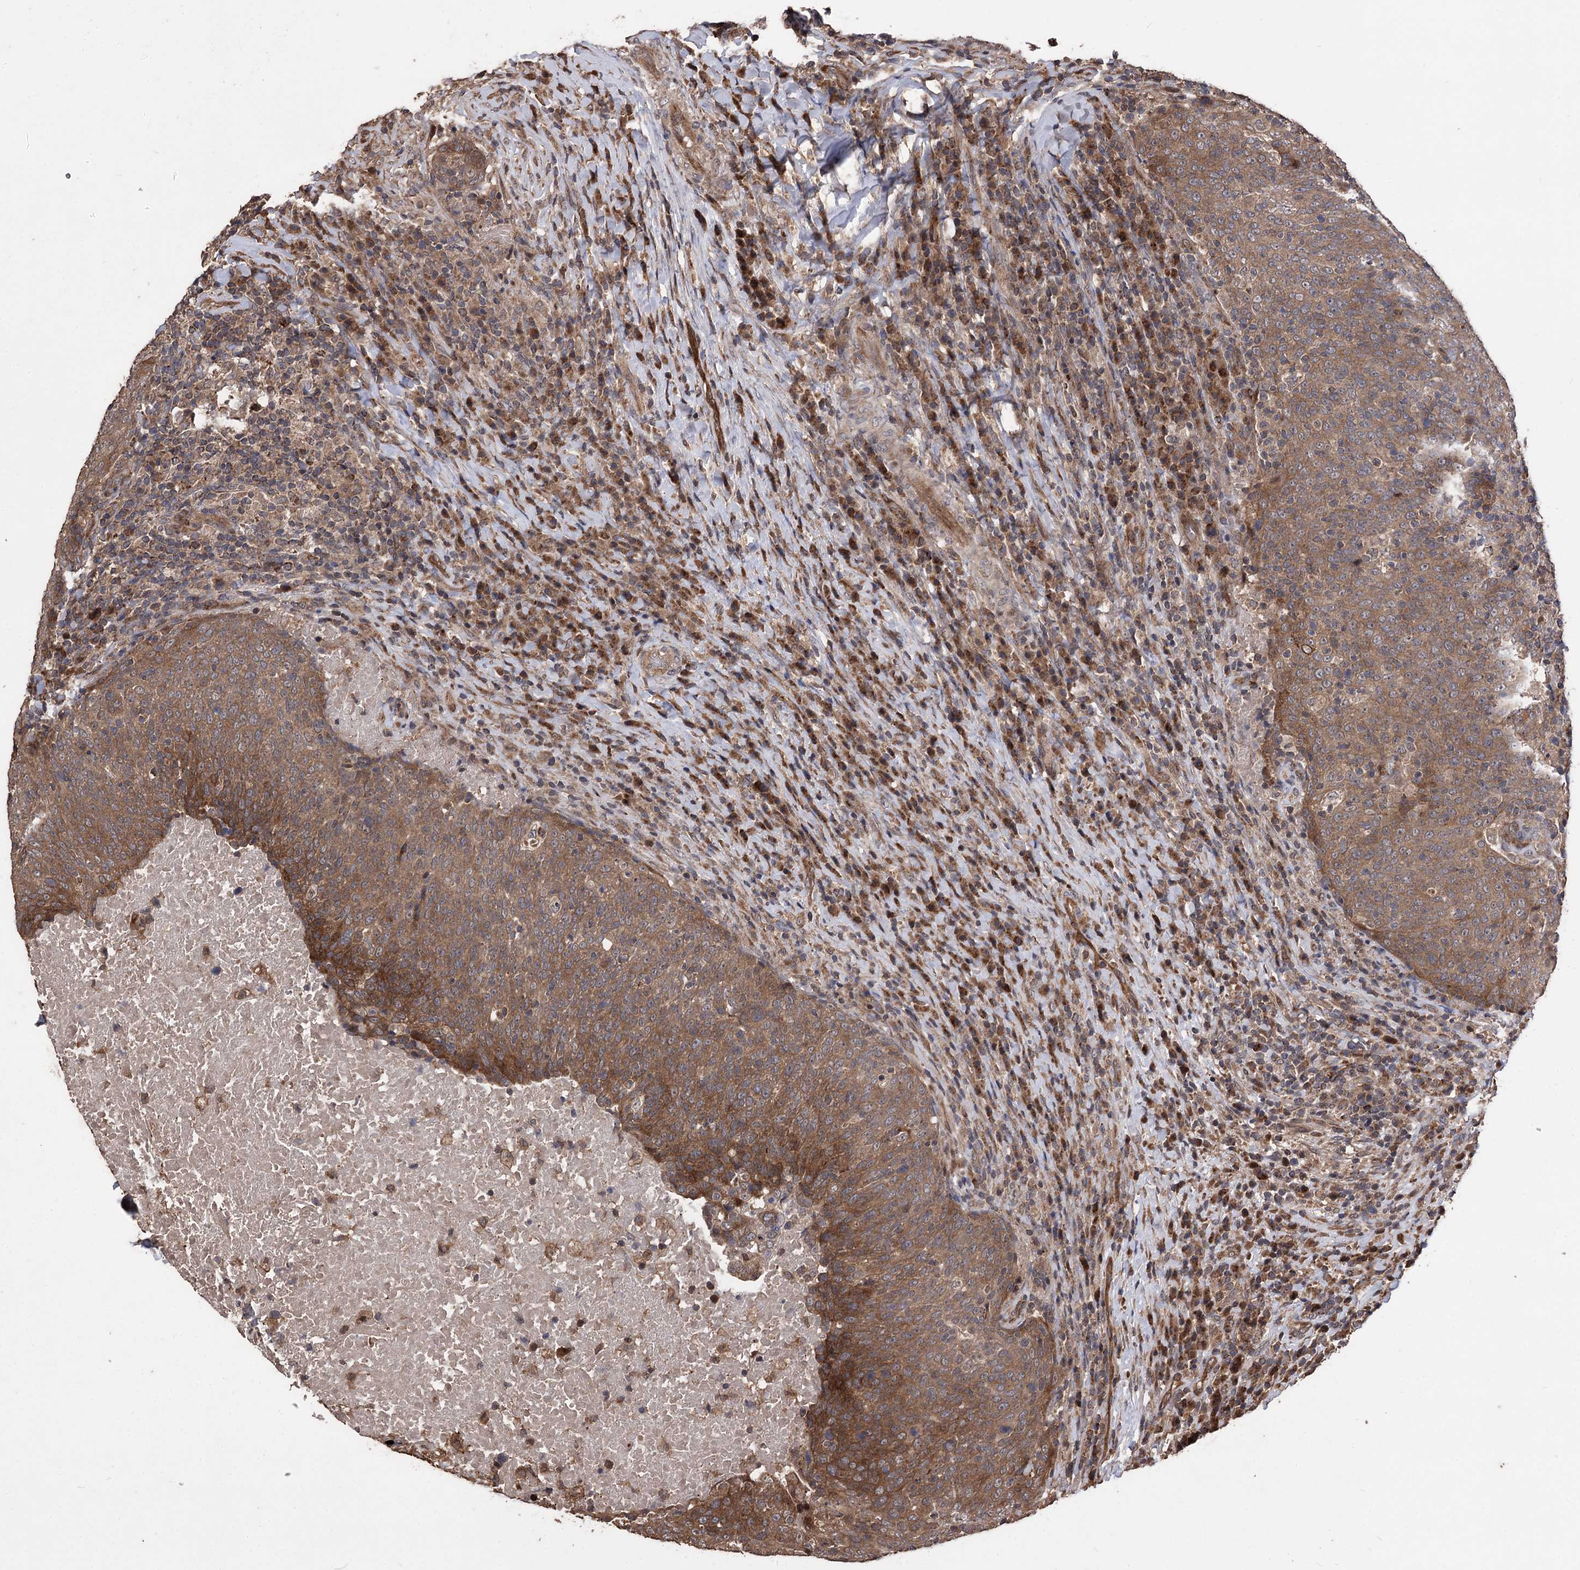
{"staining": {"intensity": "strong", "quantity": ">75%", "location": "cytoplasmic/membranous"}, "tissue": "head and neck cancer", "cell_type": "Tumor cells", "image_type": "cancer", "snomed": [{"axis": "morphology", "description": "Squamous cell carcinoma, NOS"}, {"axis": "morphology", "description": "Squamous cell carcinoma, metastatic, NOS"}, {"axis": "topography", "description": "Lymph node"}, {"axis": "topography", "description": "Head-Neck"}], "caption": "Protein staining of head and neck squamous cell carcinoma tissue shows strong cytoplasmic/membranous staining in approximately >75% of tumor cells.", "gene": "RASSF3", "patient": {"sex": "male", "age": 62}}